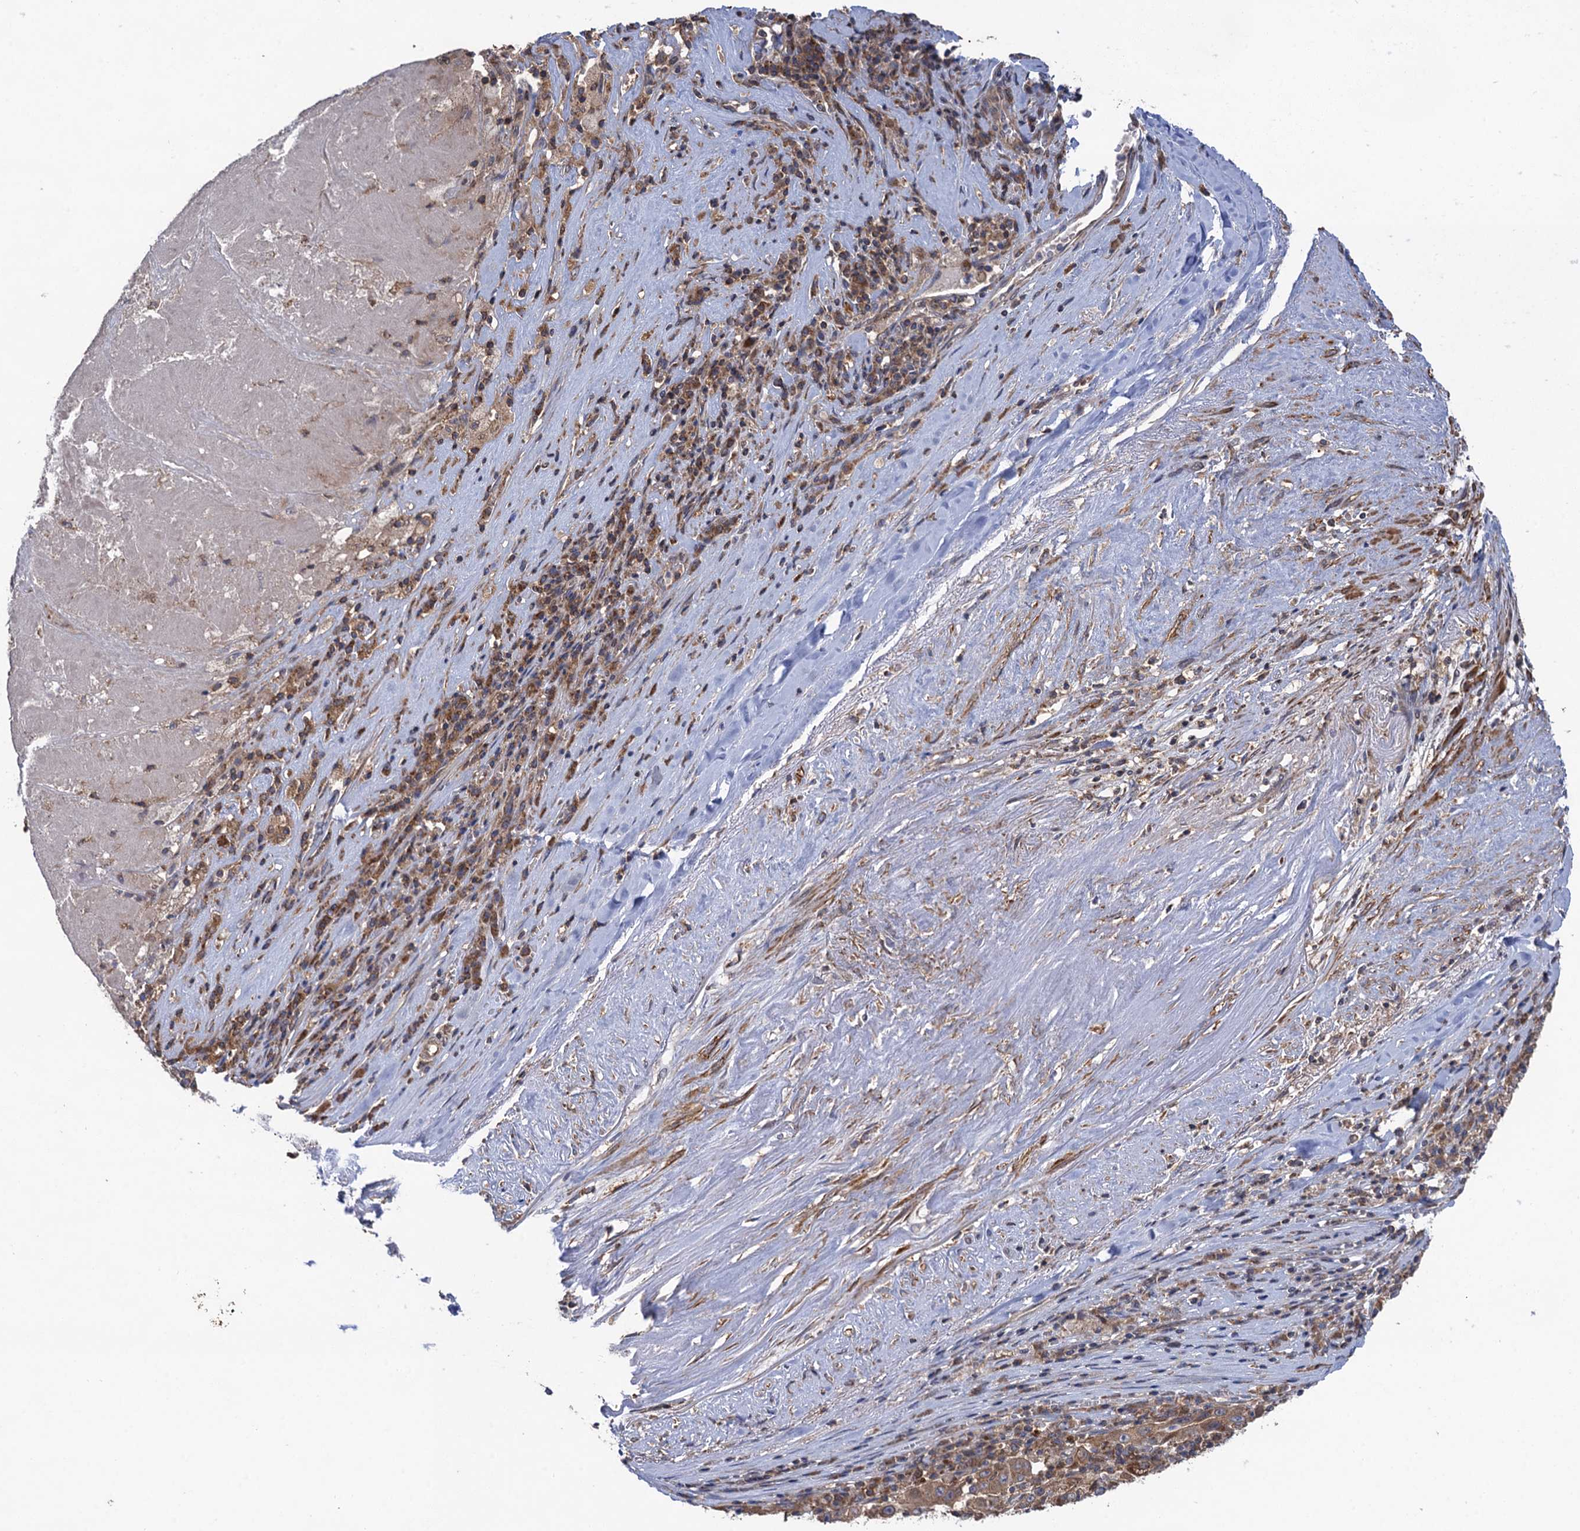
{"staining": {"intensity": "moderate", "quantity": ">75%", "location": "cytoplasmic/membranous"}, "tissue": "pancreatic cancer", "cell_type": "Tumor cells", "image_type": "cancer", "snomed": [{"axis": "morphology", "description": "Adenocarcinoma, NOS"}, {"axis": "topography", "description": "Pancreas"}], "caption": "This histopathology image demonstrates IHC staining of human pancreatic cancer, with medium moderate cytoplasmic/membranous staining in approximately >75% of tumor cells.", "gene": "WDR88", "patient": {"sex": "male", "age": 63}}